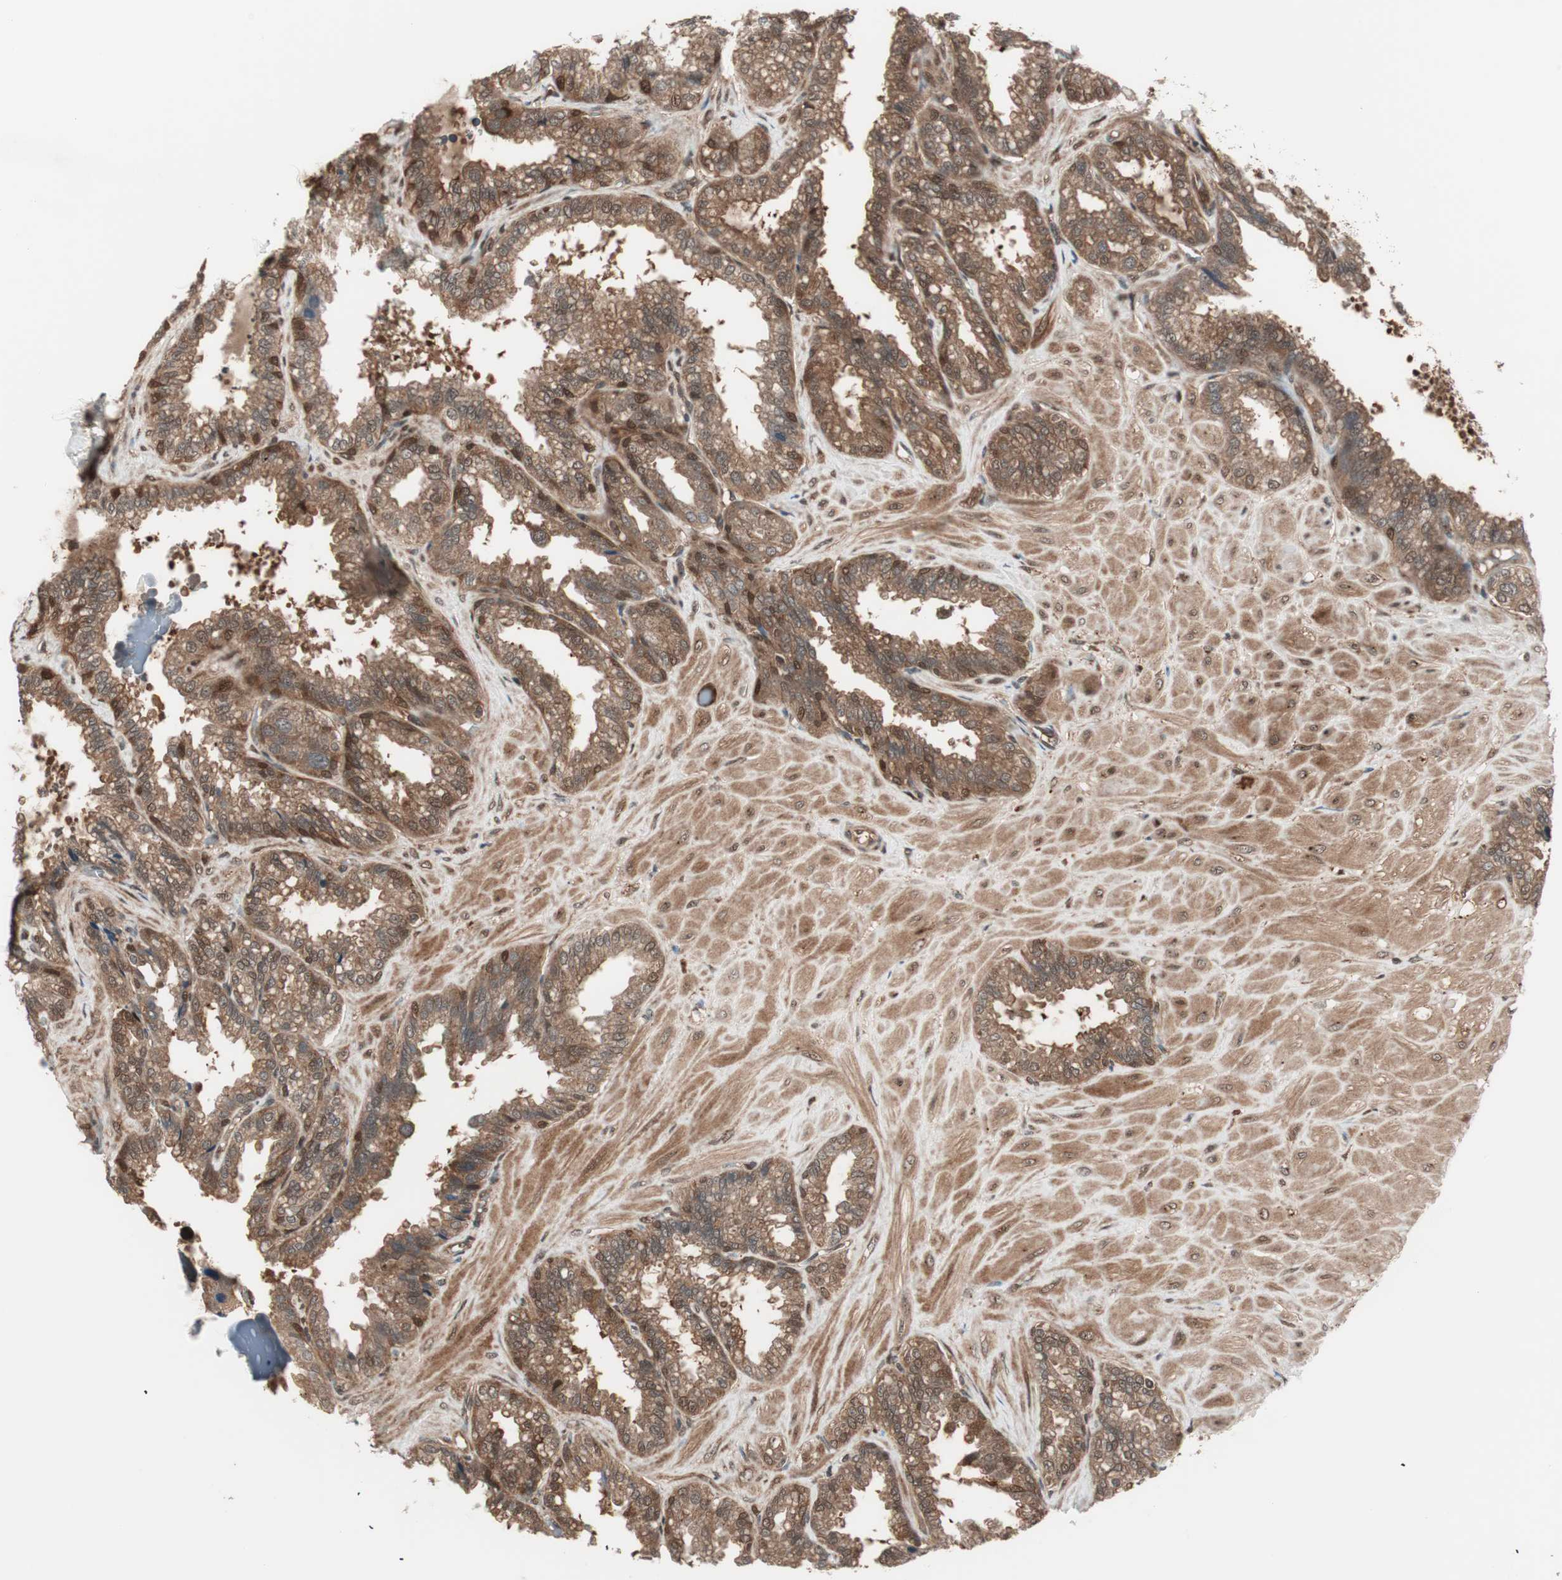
{"staining": {"intensity": "moderate", "quantity": ">75%", "location": "cytoplasmic/membranous,nuclear"}, "tissue": "seminal vesicle", "cell_type": "Glandular cells", "image_type": "normal", "snomed": [{"axis": "morphology", "description": "Normal tissue, NOS"}, {"axis": "topography", "description": "Seminal veicle"}], "caption": "A micrograph of human seminal vesicle stained for a protein reveals moderate cytoplasmic/membranous,nuclear brown staining in glandular cells. Ihc stains the protein in brown and the nuclei are stained blue.", "gene": "PRKG2", "patient": {"sex": "male", "age": 46}}